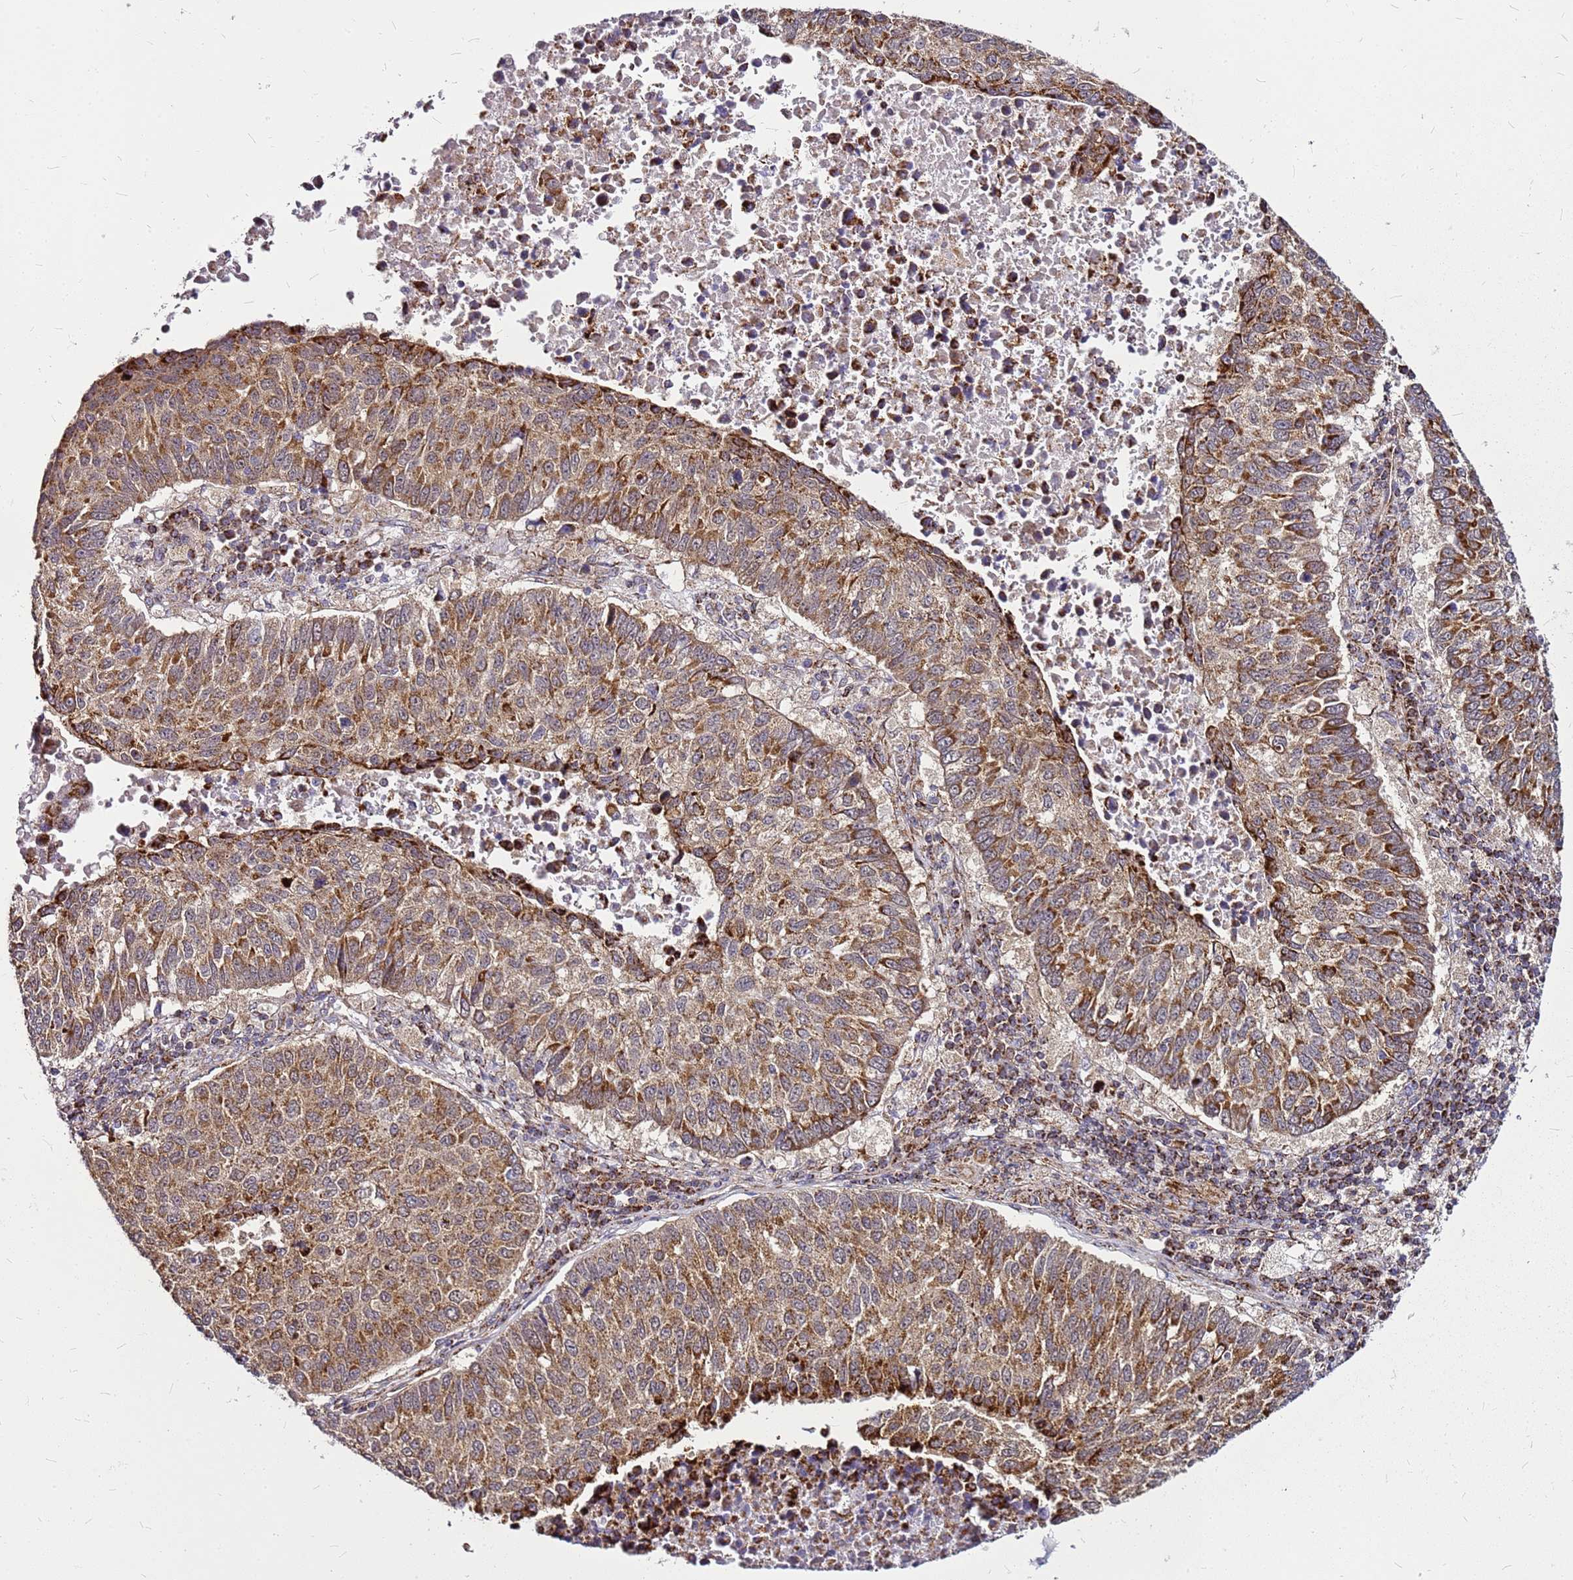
{"staining": {"intensity": "moderate", "quantity": ">75%", "location": "cytoplasmic/membranous"}, "tissue": "lung cancer", "cell_type": "Tumor cells", "image_type": "cancer", "snomed": [{"axis": "morphology", "description": "Squamous cell carcinoma, NOS"}, {"axis": "topography", "description": "Lung"}], "caption": "IHC micrograph of neoplastic tissue: lung squamous cell carcinoma stained using immunohistochemistry shows medium levels of moderate protein expression localized specifically in the cytoplasmic/membranous of tumor cells, appearing as a cytoplasmic/membranous brown color.", "gene": "OR51T1", "patient": {"sex": "male", "age": 73}}